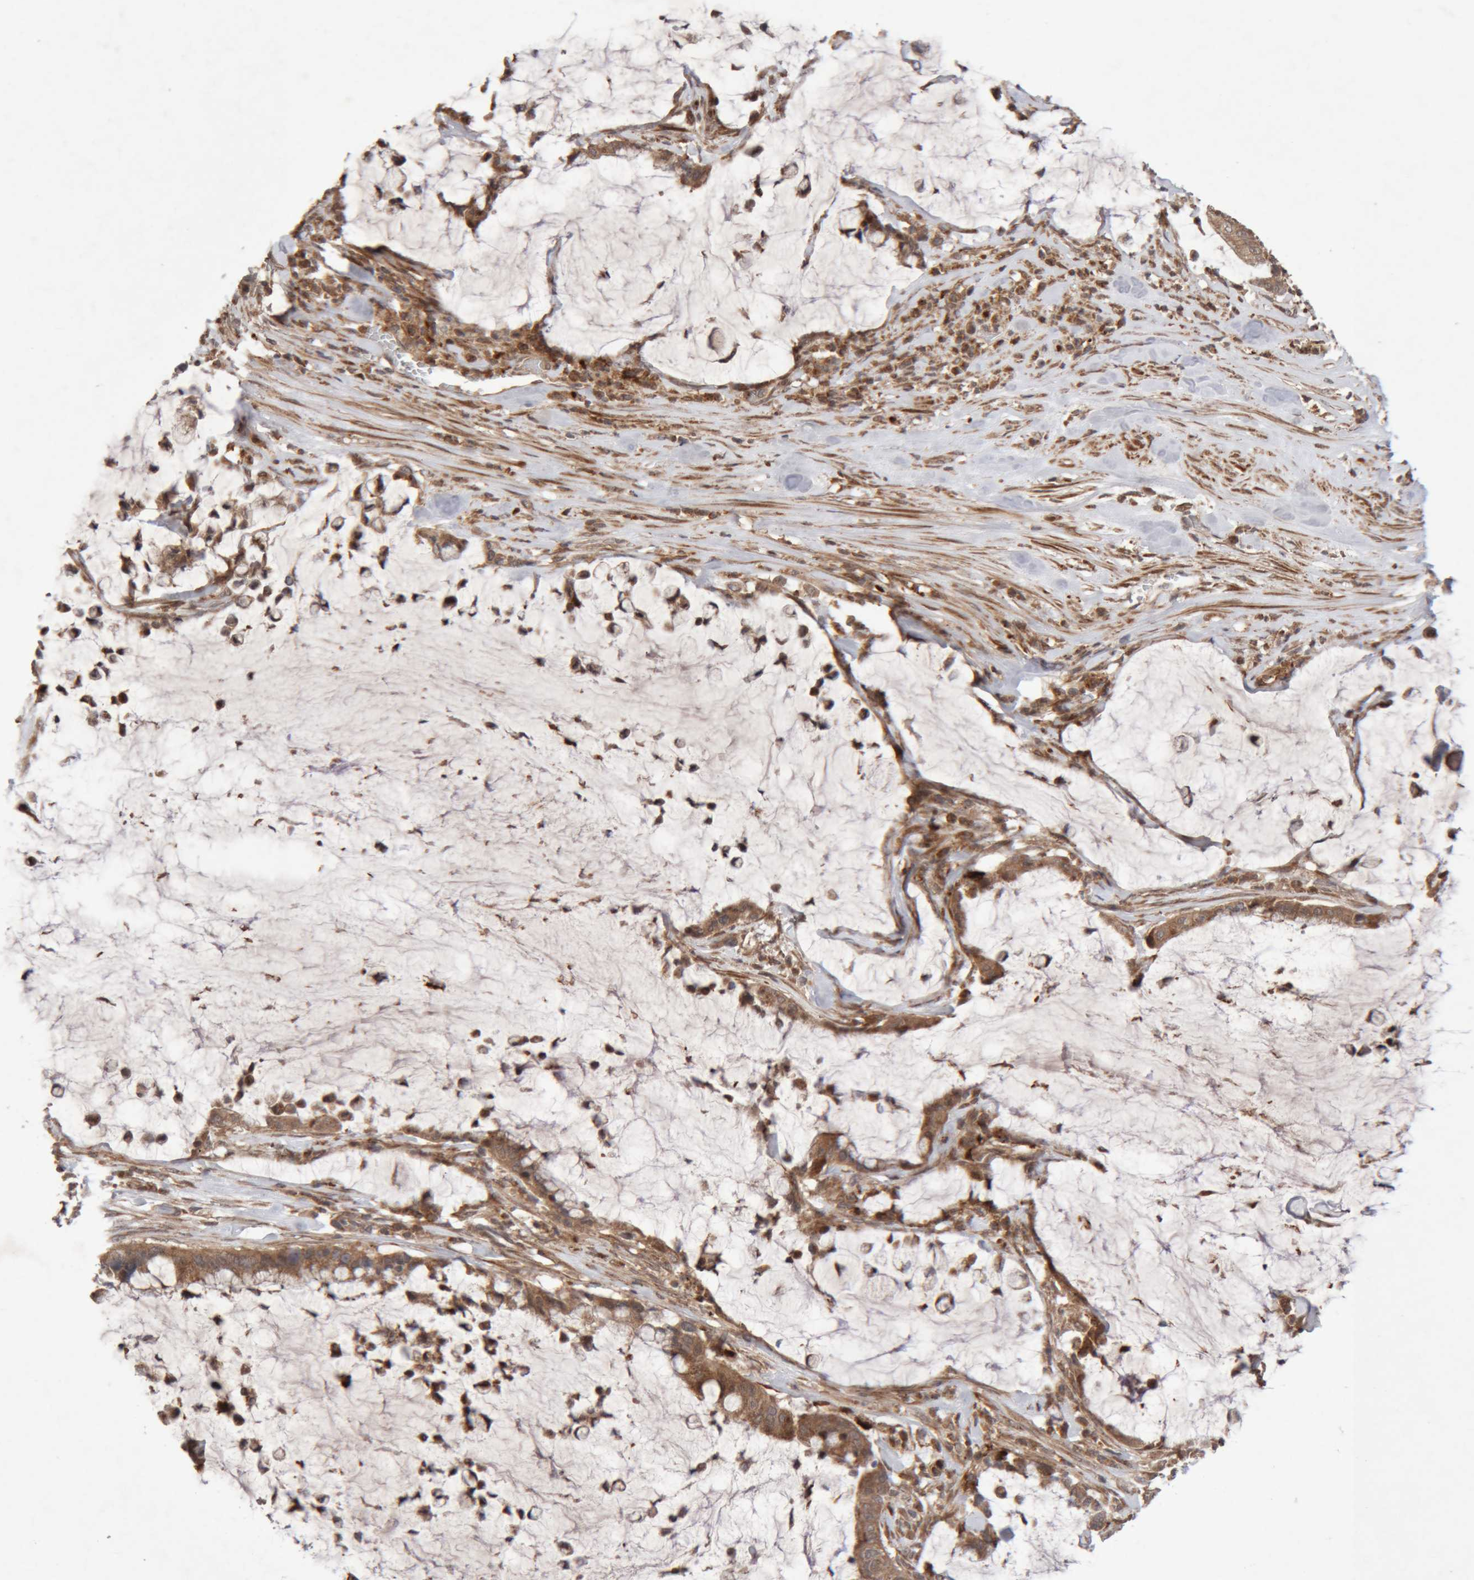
{"staining": {"intensity": "moderate", "quantity": ">75%", "location": "cytoplasmic/membranous"}, "tissue": "pancreatic cancer", "cell_type": "Tumor cells", "image_type": "cancer", "snomed": [{"axis": "morphology", "description": "Adenocarcinoma, NOS"}, {"axis": "topography", "description": "Pancreas"}], "caption": "Pancreatic adenocarcinoma stained with a brown dye displays moderate cytoplasmic/membranous positive staining in about >75% of tumor cells.", "gene": "KIF21B", "patient": {"sex": "male", "age": 41}}